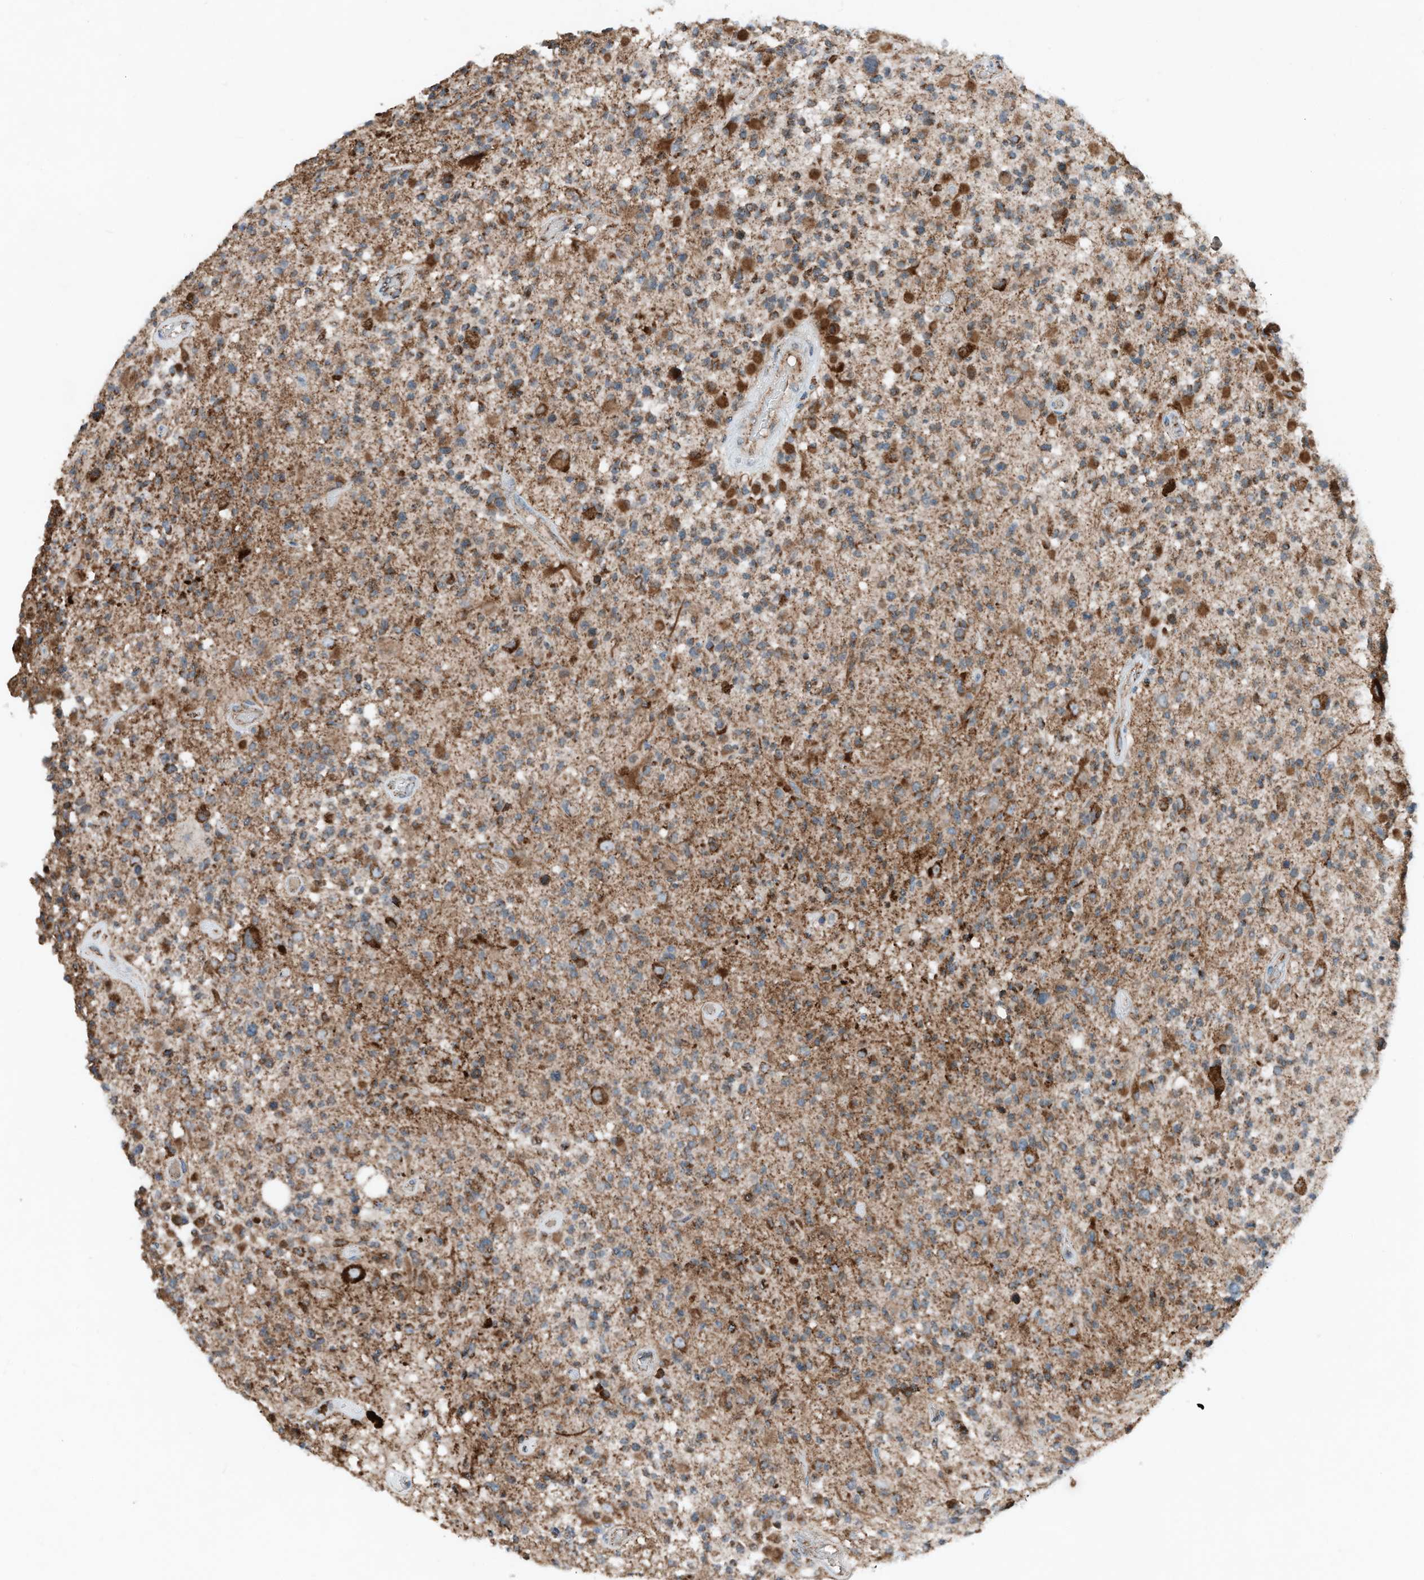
{"staining": {"intensity": "moderate", "quantity": ">75%", "location": "cytoplasmic/membranous"}, "tissue": "glioma", "cell_type": "Tumor cells", "image_type": "cancer", "snomed": [{"axis": "morphology", "description": "Glioma, malignant, High grade"}, {"axis": "morphology", "description": "Glioblastoma, NOS"}, {"axis": "topography", "description": "Brain"}], "caption": "Tumor cells demonstrate moderate cytoplasmic/membranous positivity in about >75% of cells in glioblastoma. (Stains: DAB (3,3'-diaminobenzidine) in brown, nuclei in blue, Microscopy: brightfield microscopy at high magnification).", "gene": "RMND1", "patient": {"sex": "male", "age": 60}}